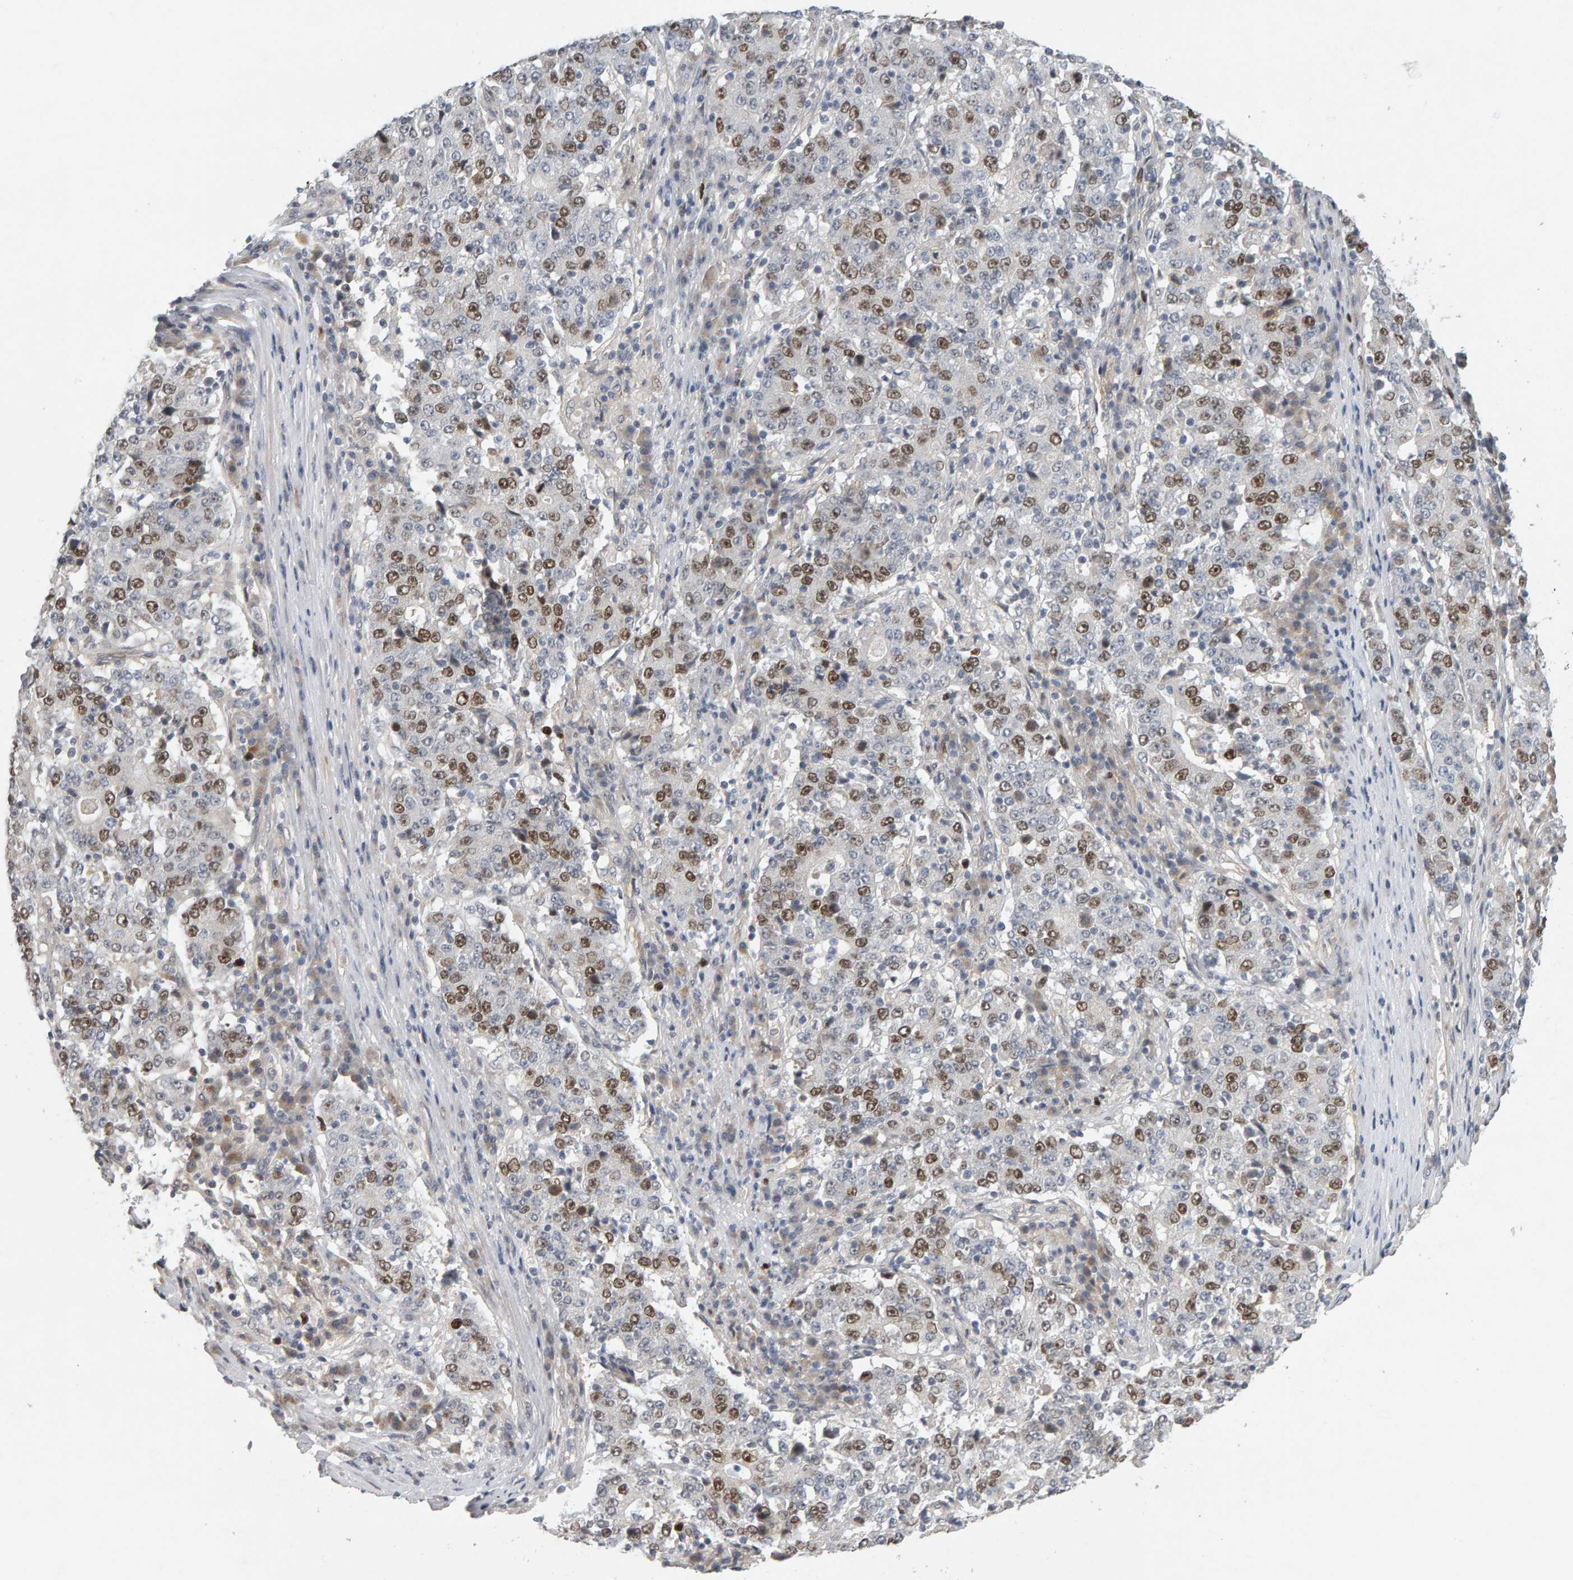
{"staining": {"intensity": "moderate", "quantity": "25%-75%", "location": "nuclear"}, "tissue": "stomach cancer", "cell_type": "Tumor cells", "image_type": "cancer", "snomed": [{"axis": "morphology", "description": "Adenocarcinoma, NOS"}, {"axis": "topography", "description": "Stomach"}], "caption": "Adenocarcinoma (stomach) tissue demonstrates moderate nuclear expression in approximately 25%-75% of tumor cells", "gene": "CDCA5", "patient": {"sex": "male", "age": 59}}